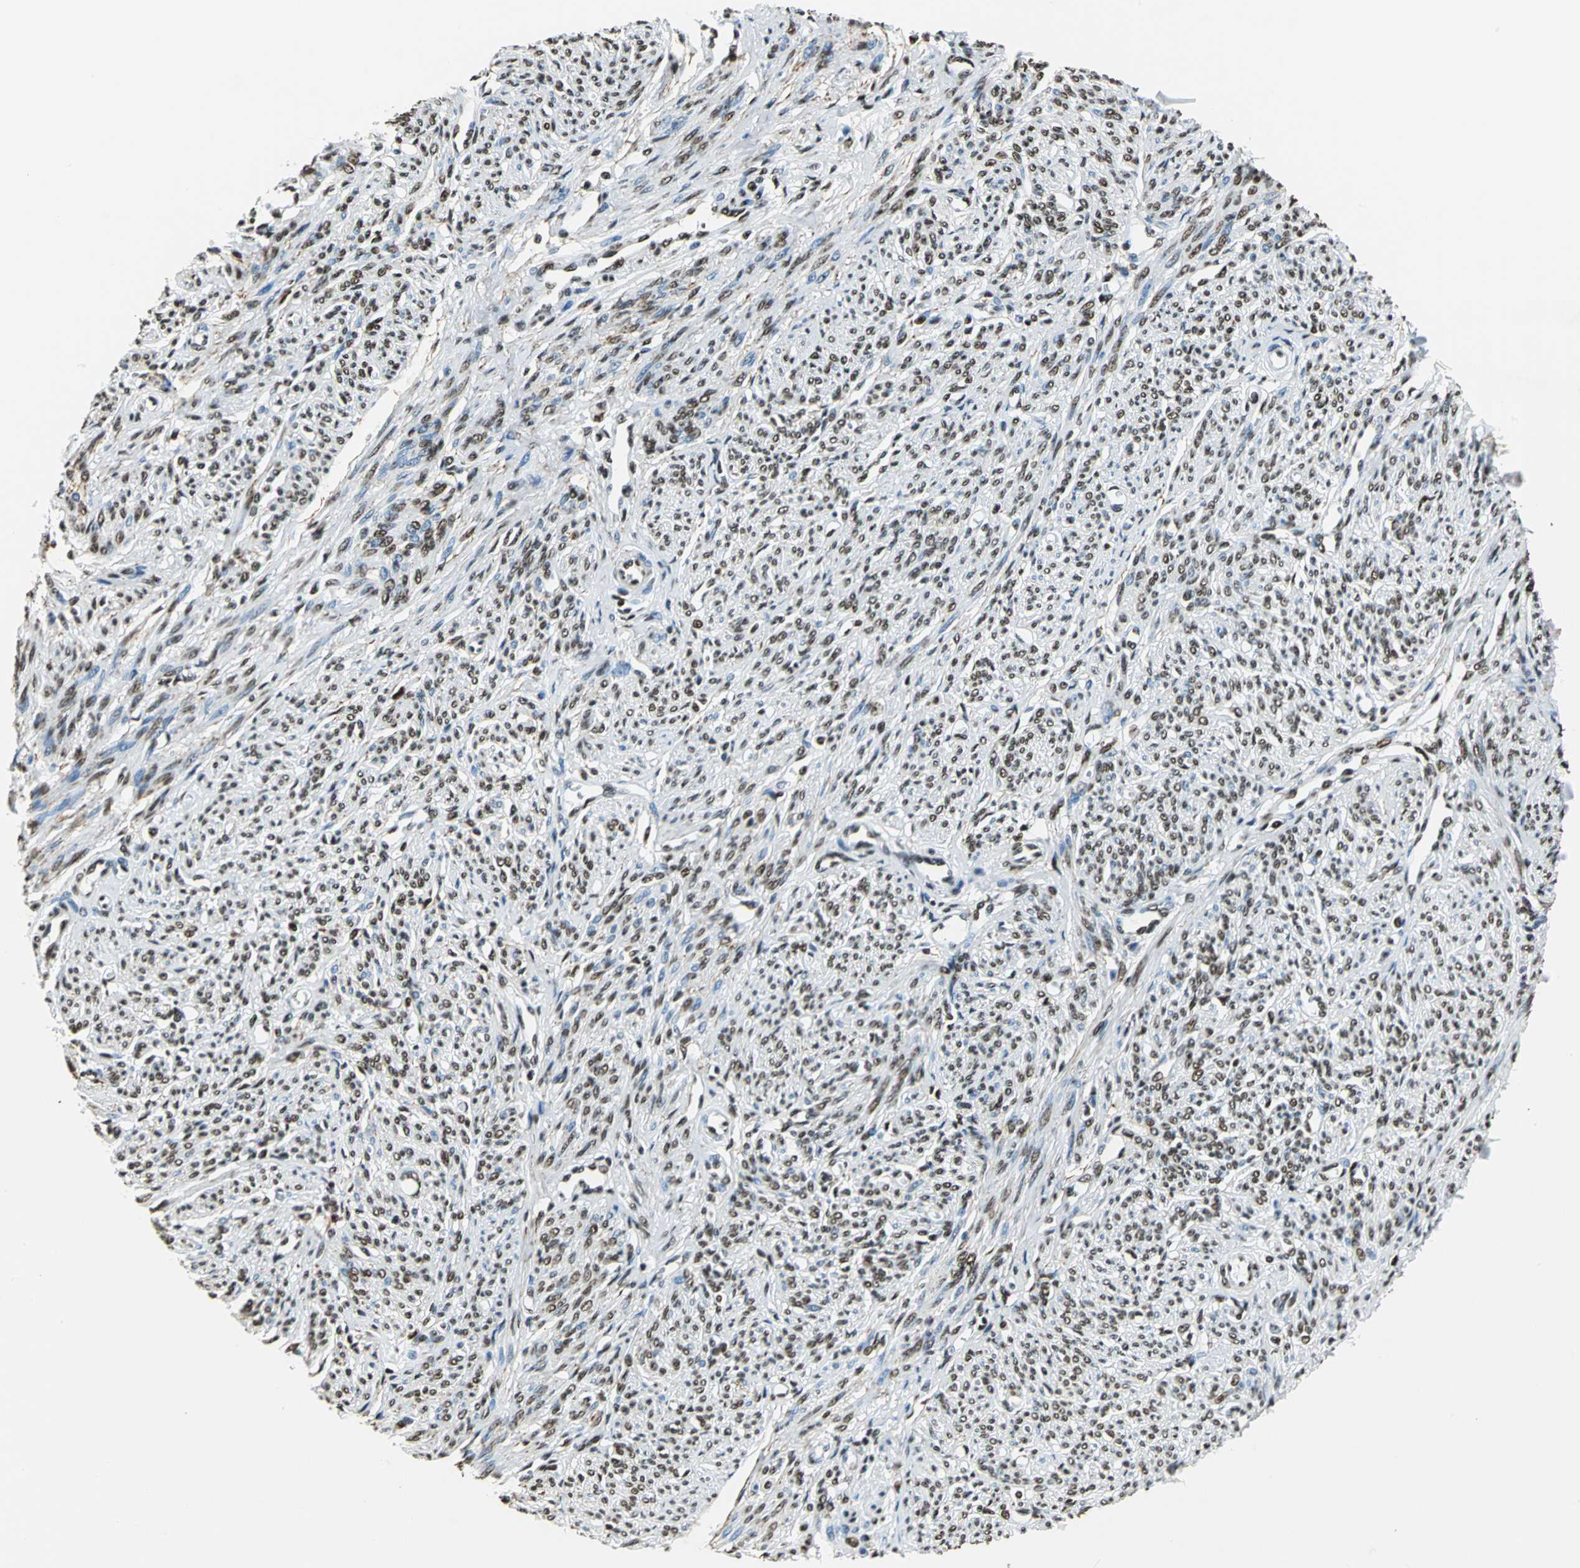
{"staining": {"intensity": "moderate", "quantity": "25%-75%", "location": "nuclear"}, "tissue": "smooth muscle", "cell_type": "Smooth muscle cells", "image_type": "normal", "snomed": [{"axis": "morphology", "description": "Normal tissue, NOS"}, {"axis": "topography", "description": "Smooth muscle"}], "caption": "Unremarkable smooth muscle exhibits moderate nuclear staining in about 25%-75% of smooth muscle cells (IHC, brightfield microscopy, high magnification)..", "gene": "APEX1", "patient": {"sex": "female", "age": 65}}